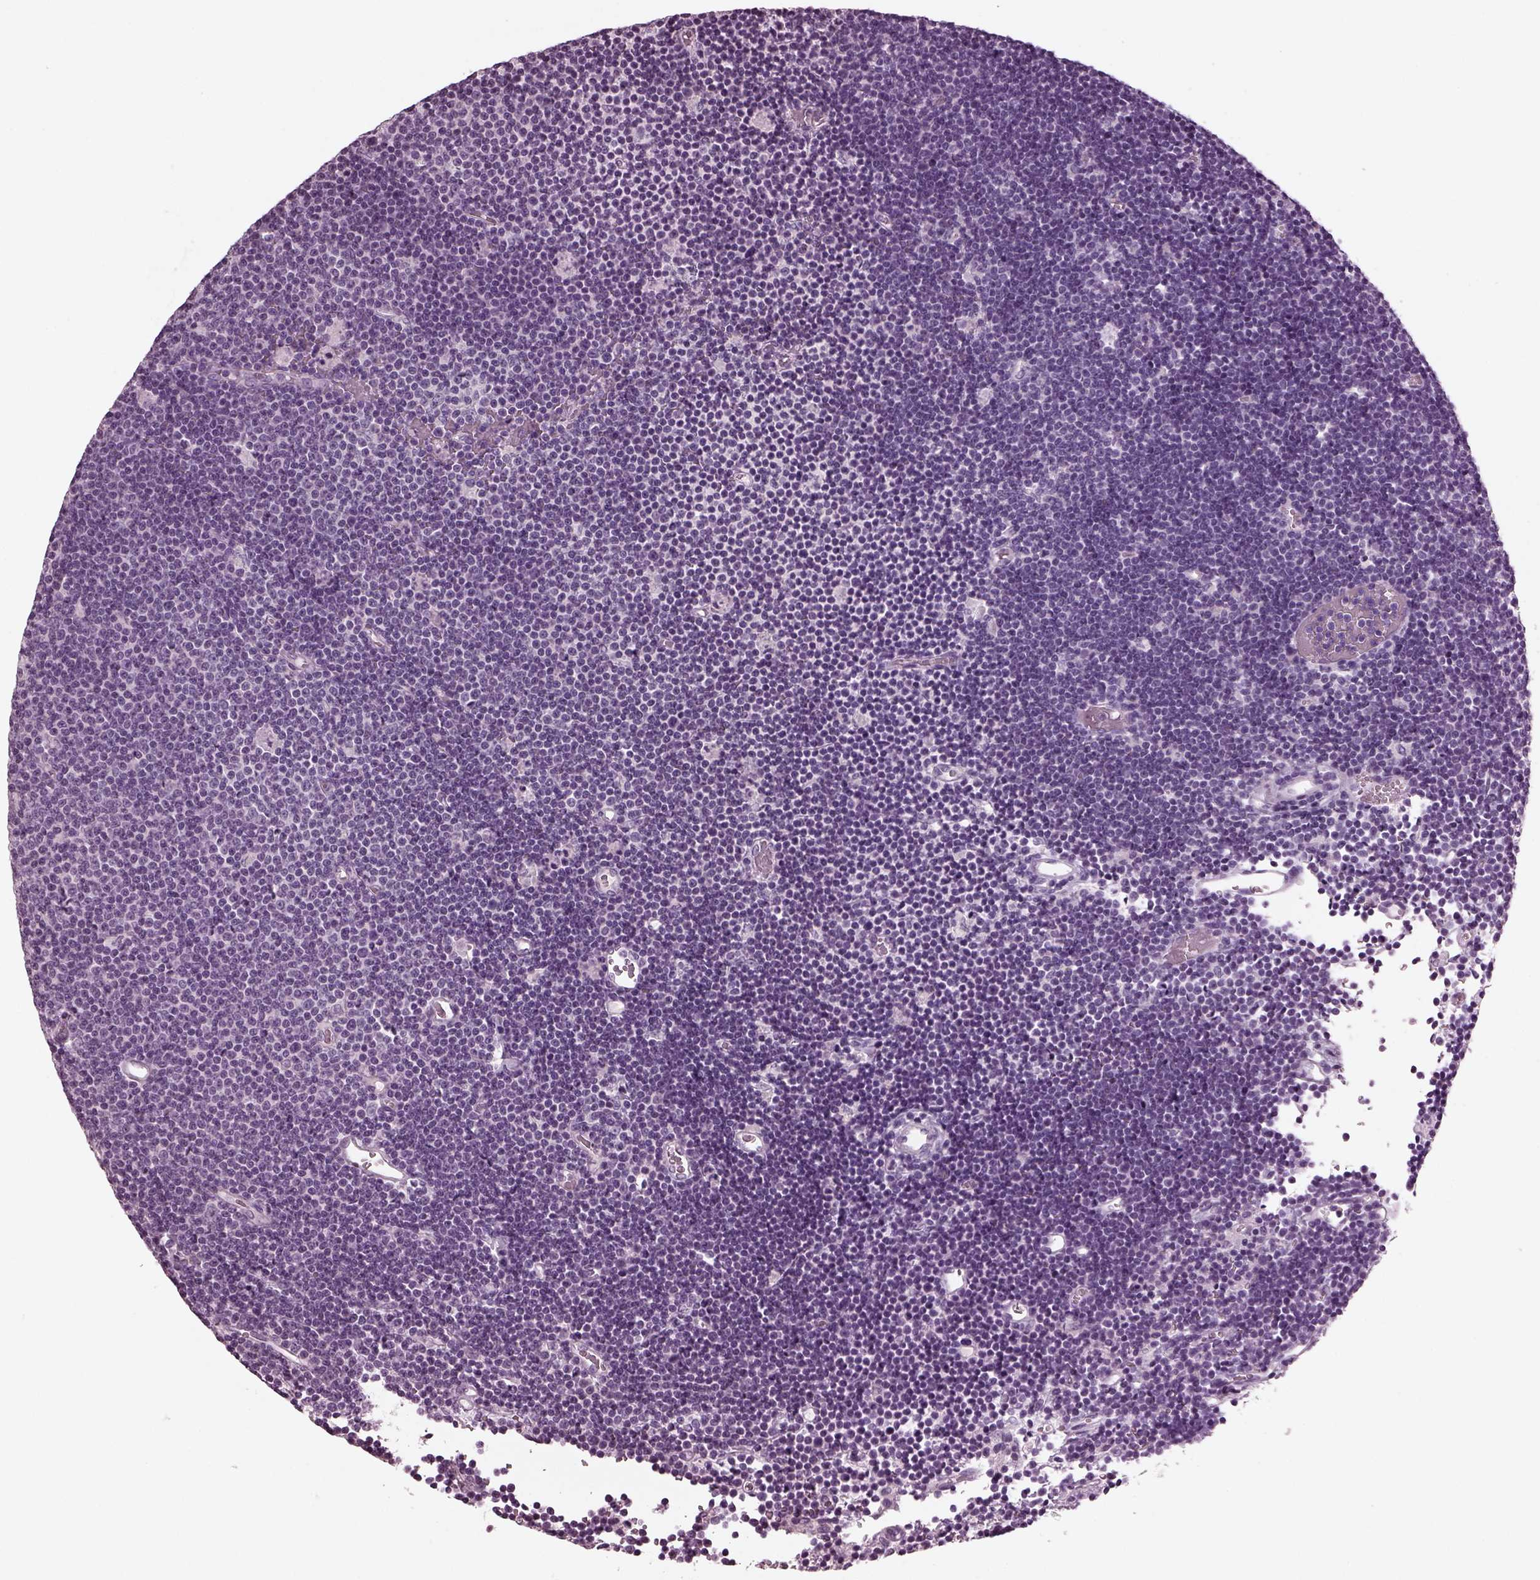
{"staining": {"intensity": "negative", "quantity": "none", "location": "none"}, "tissue": "lymphoma", "cell_type": "Tumor cells", "image_type": "cancer", "snomed": [{"axis": "morphology", "description": "Malignant lymphoma, non-Hodgkin's type, Low grade"}, {"axis": "topography", "description": "Brain"}], "caption": "IHC of low-grade malignant lymphoma, non-Hodgkin's type shows no staining in tumor cells.", "gene": "MIB2", "patient": {"sex": "female", "age": 66}}